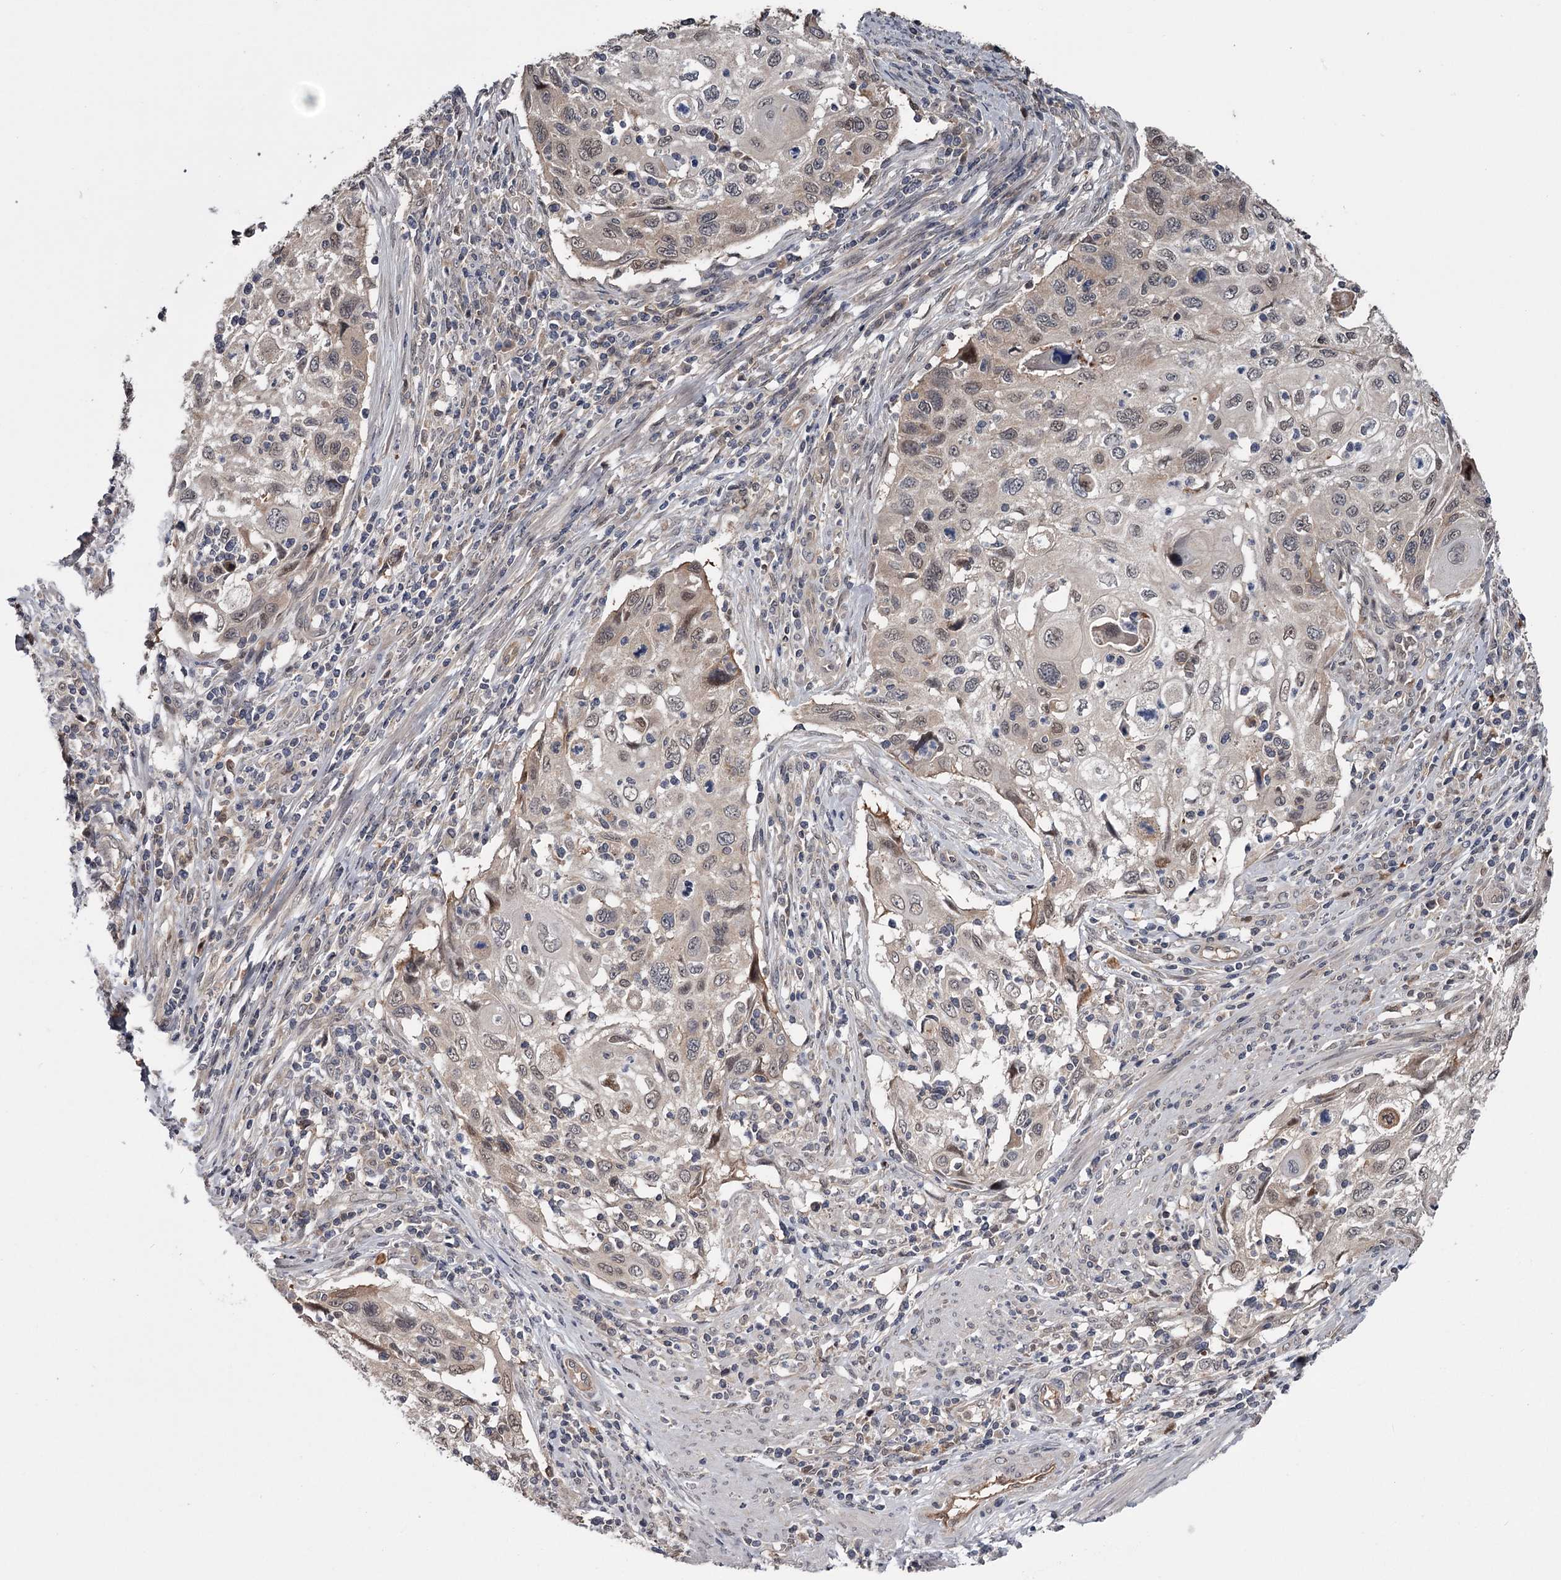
{"staining": {"intensity": "weak", "quantity": "<25%", "location": "nuclear"}, "tissue": "cervical cancer", "cell_type": "Tumor cells", "image_type": "cancer", "snomed": [{"axis": "morphology", "description": "Squamous cell carcinoma, NOS"}, {"axis": "topography", "description": "Cervix"}], "caption": "IHC histopathology image of cervical cancer stained for a protein (brown), which demonstrates no positivity in tumor cells. The staining is performed using DAB (3,3'-diaminobenzidine) brown chromogen with nuclei counter-stained in using hematoxylin.", "gene": "DAO", "patient": {"sex": "female", "age": 70}}